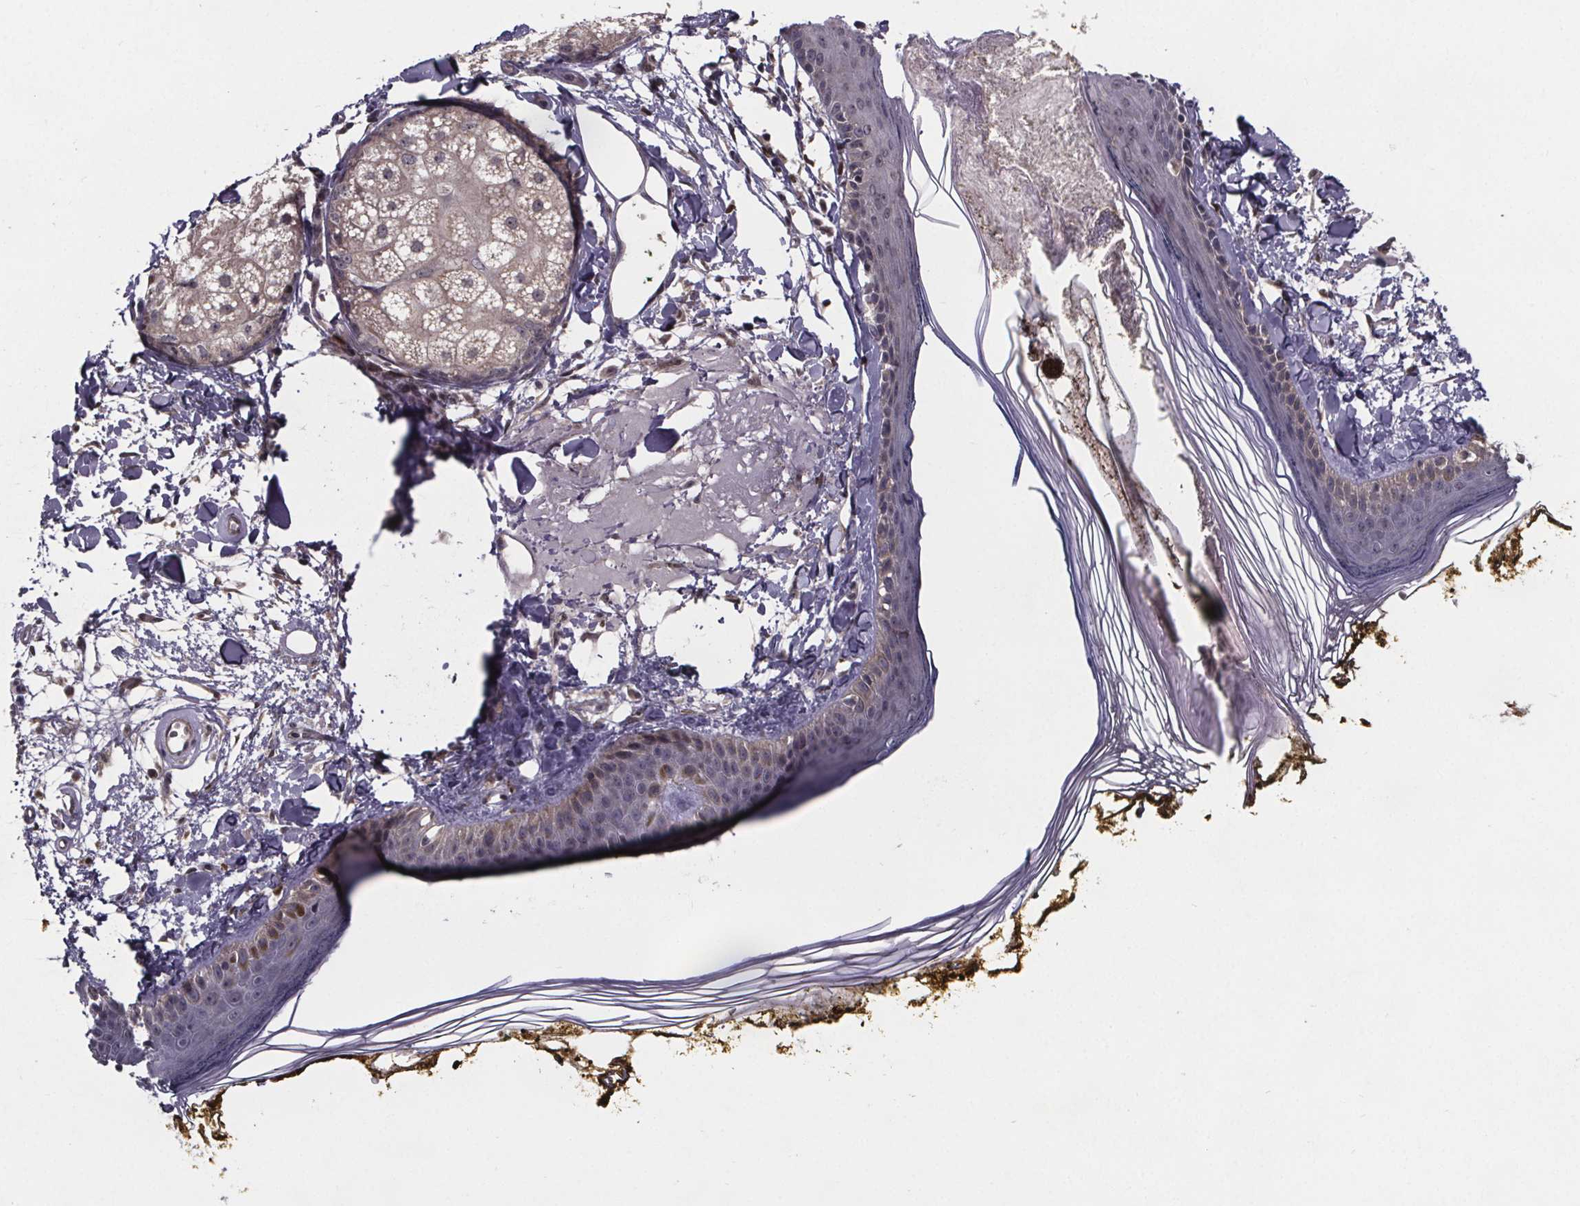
{"staining": {"intensity": "negative", "quantity": "none", "location": "none"}, "tissue": "skin", "cell_type": "Fibroblasts", "image_type": "normal", "snomed": [{"axis": "morphology", "description": "Normal tissue, NOS"}, {"axis": "topography", "description": "Skin"}], "caption": "An immunohistochemistry (IHC) image of benign skin is shown. There is no staining in fibroblasts of skin.", "gene": "FN3KRP", "patient": {"sex": "male", "age": 76}}